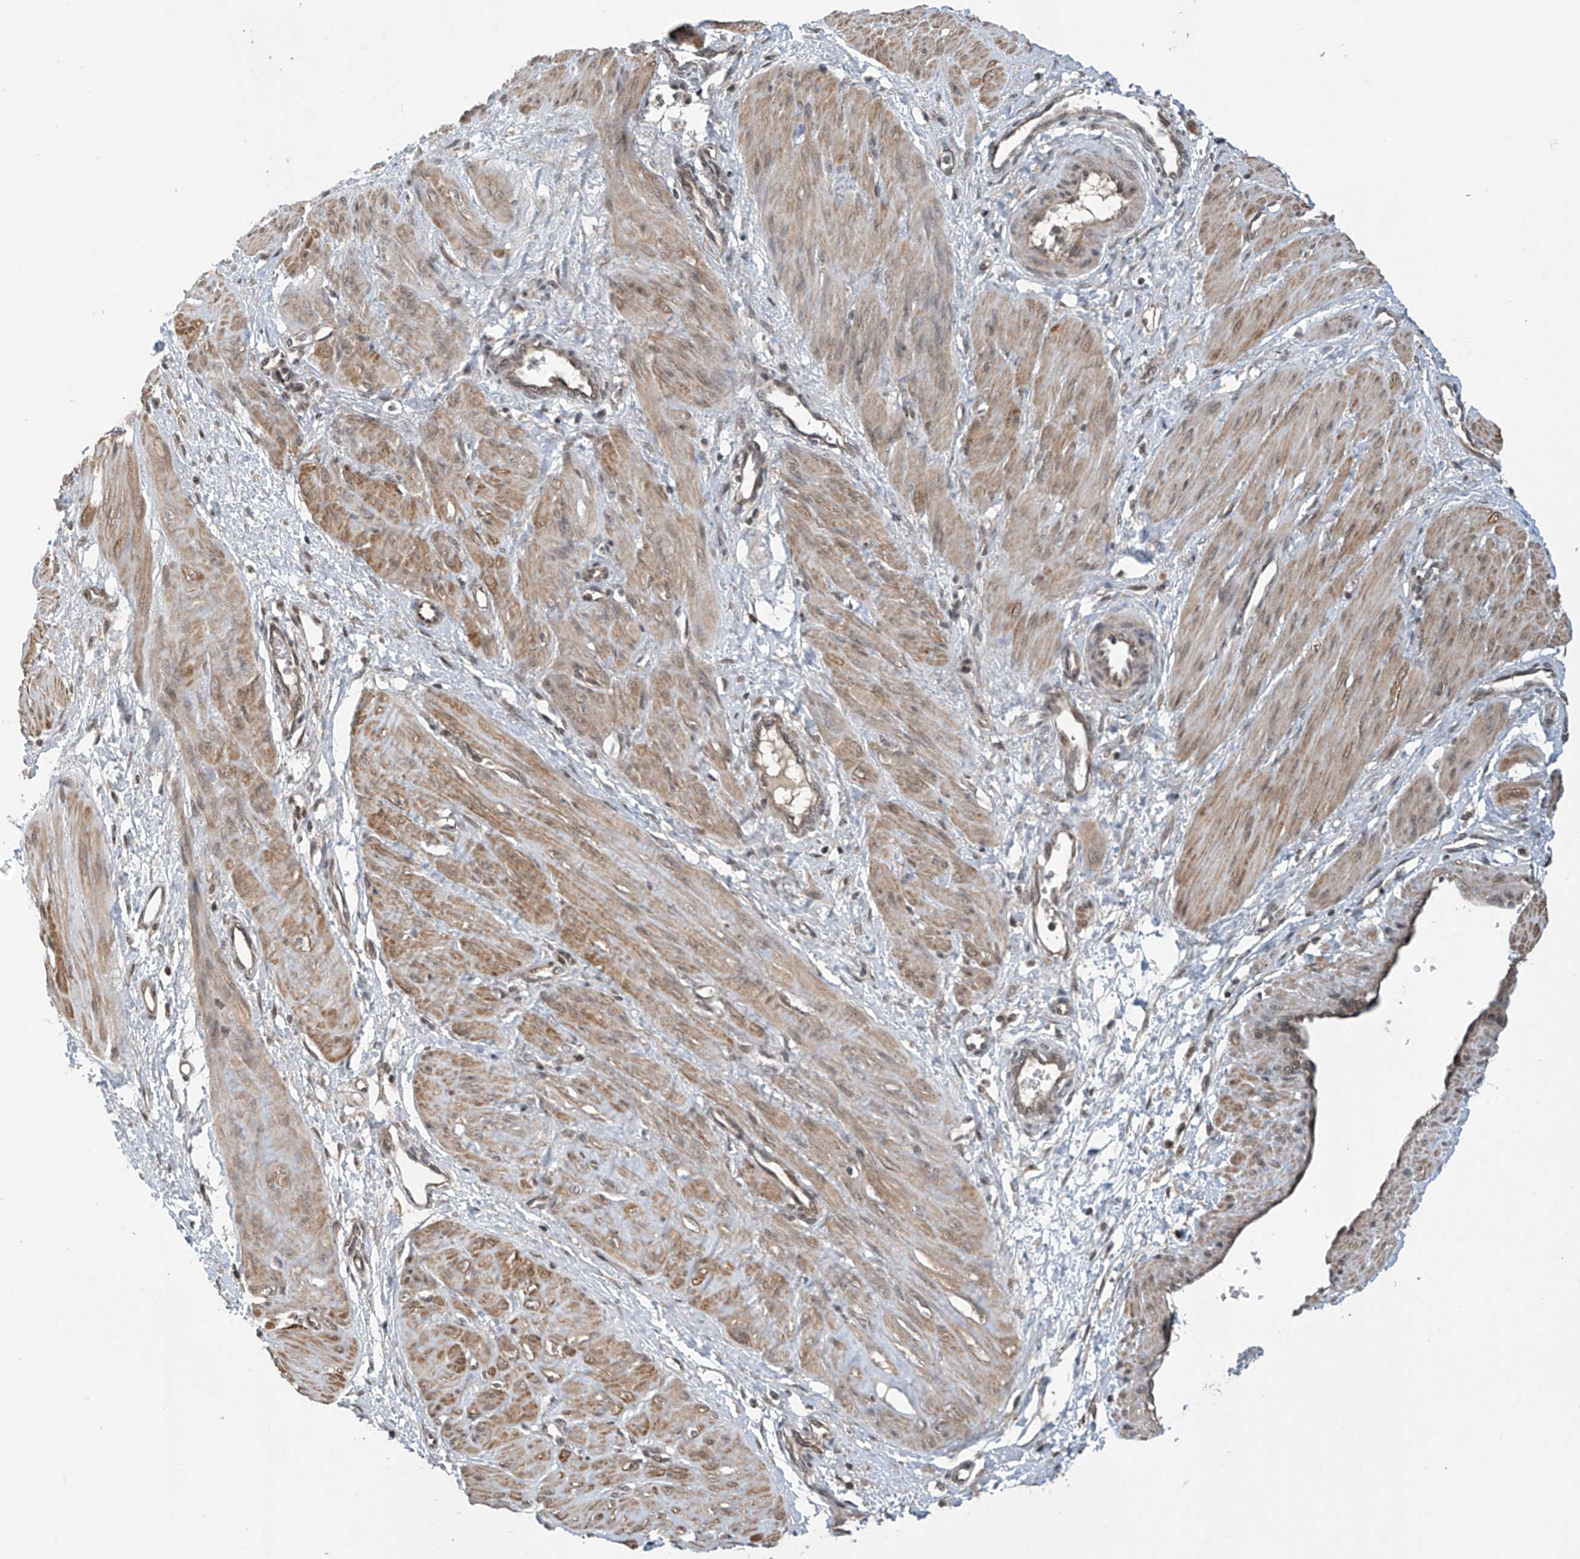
{"staining": {"intensity": "moderate", "quantity": ">75%", "location": "cytoplasmic/membranous,nuclear"}, "tissue": "smooth muscle", "cell_type": "Smooth muscle cells", "image_type": "normal", "snomed": [{"axis": "morphology", "description": "Normal tissue, NOS"}, {"axis": "topography", "description": "Endometrium"}], "caption": "Human smooth muscle stained for a protein (brown) demonstrates moderate cytoplasmic/membranous,nuclear positive staining in about >75% of smooth muscle cells.", "gene": "ABHD13", "patient": {"sex": "female", "age": 33}}